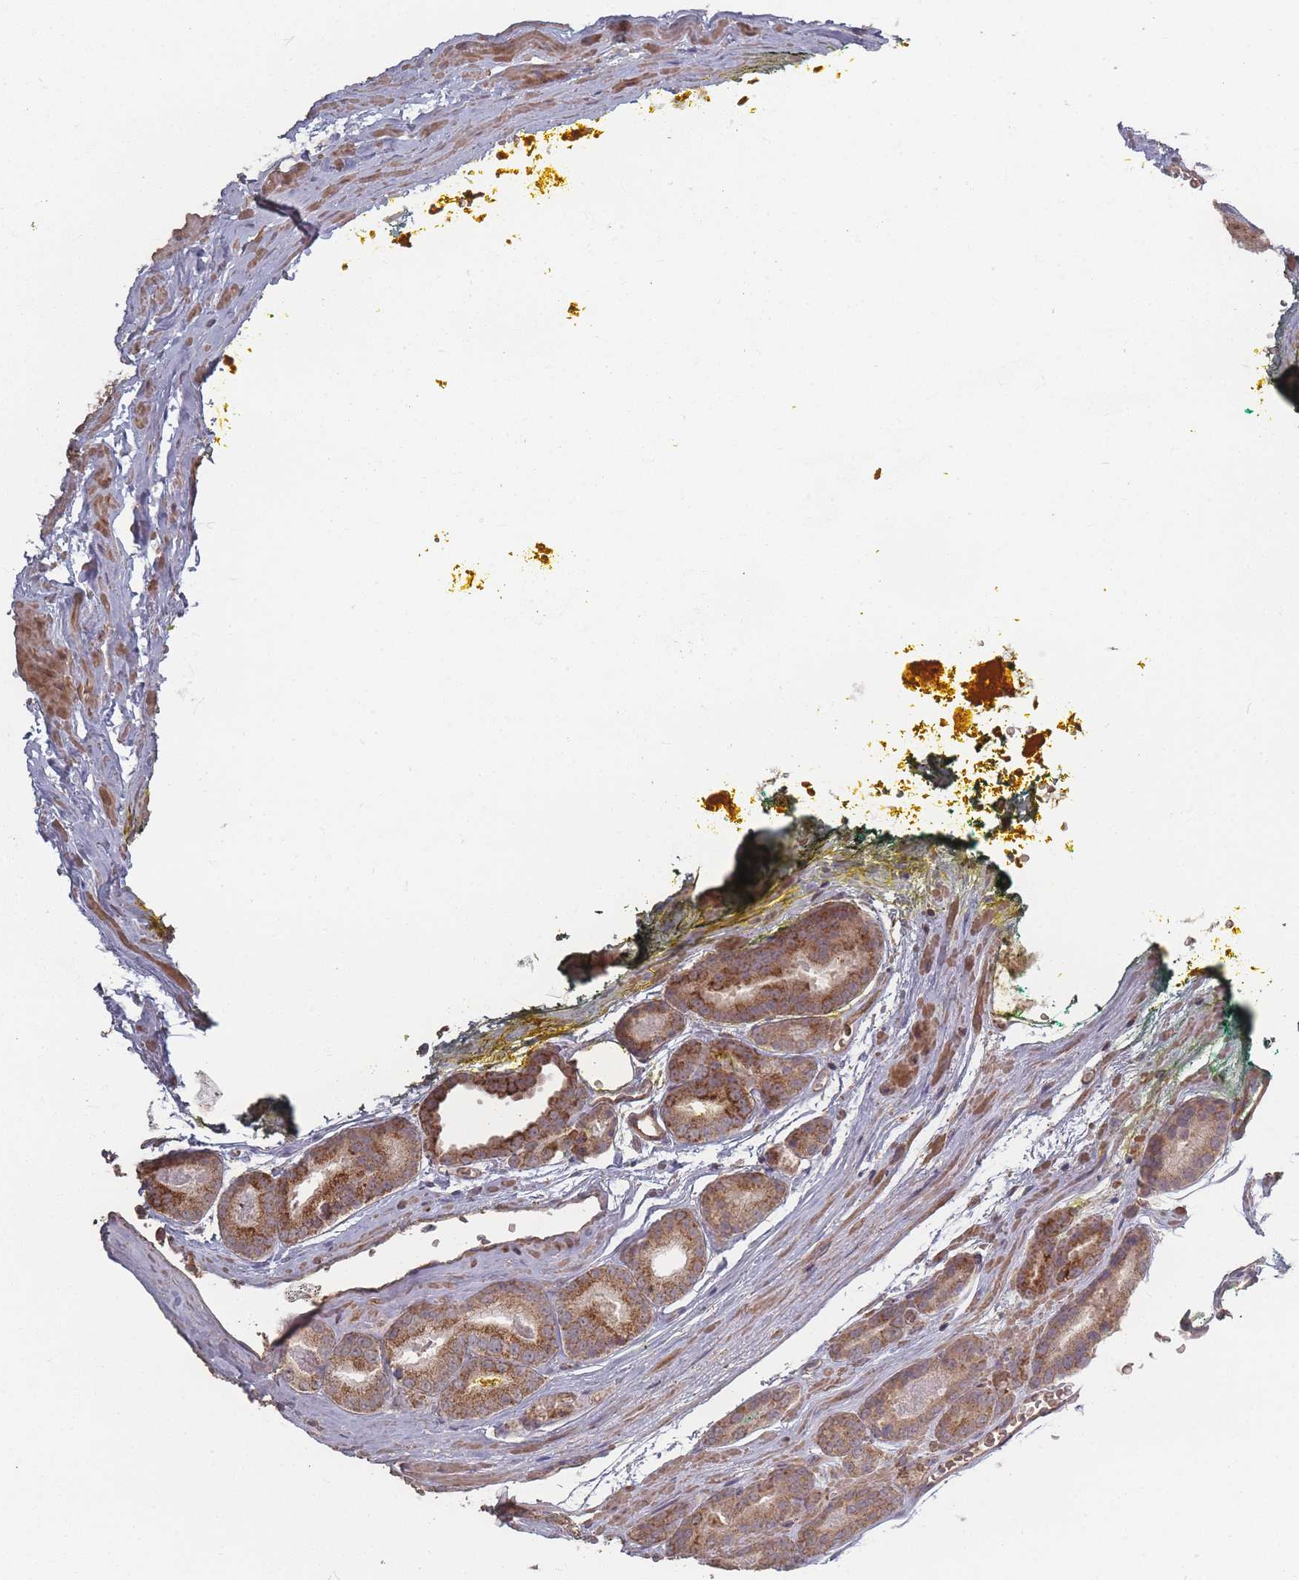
{"staining": {"intensity": "moderate", "quantity": ">75%", "location": "cytoplasmic/membranous"}, "tissue": "prostate cancer", "cell_type": "Tumor cells", "image_type": "cancer", "snomed": [{"axis": "morphology", "description": "Adenocarcinoma, High grade"}, {"axis": "topography", "description": "Prostate"}], "caption": "Immunohistochemical staining of human prostate cancer exhibits medium levels of moderate cytoplasmic/membranous protein staining in approximately >75% of tumor cells.", "gene": "LYRM7", "patient": {"sex": "male", "age": 72}}